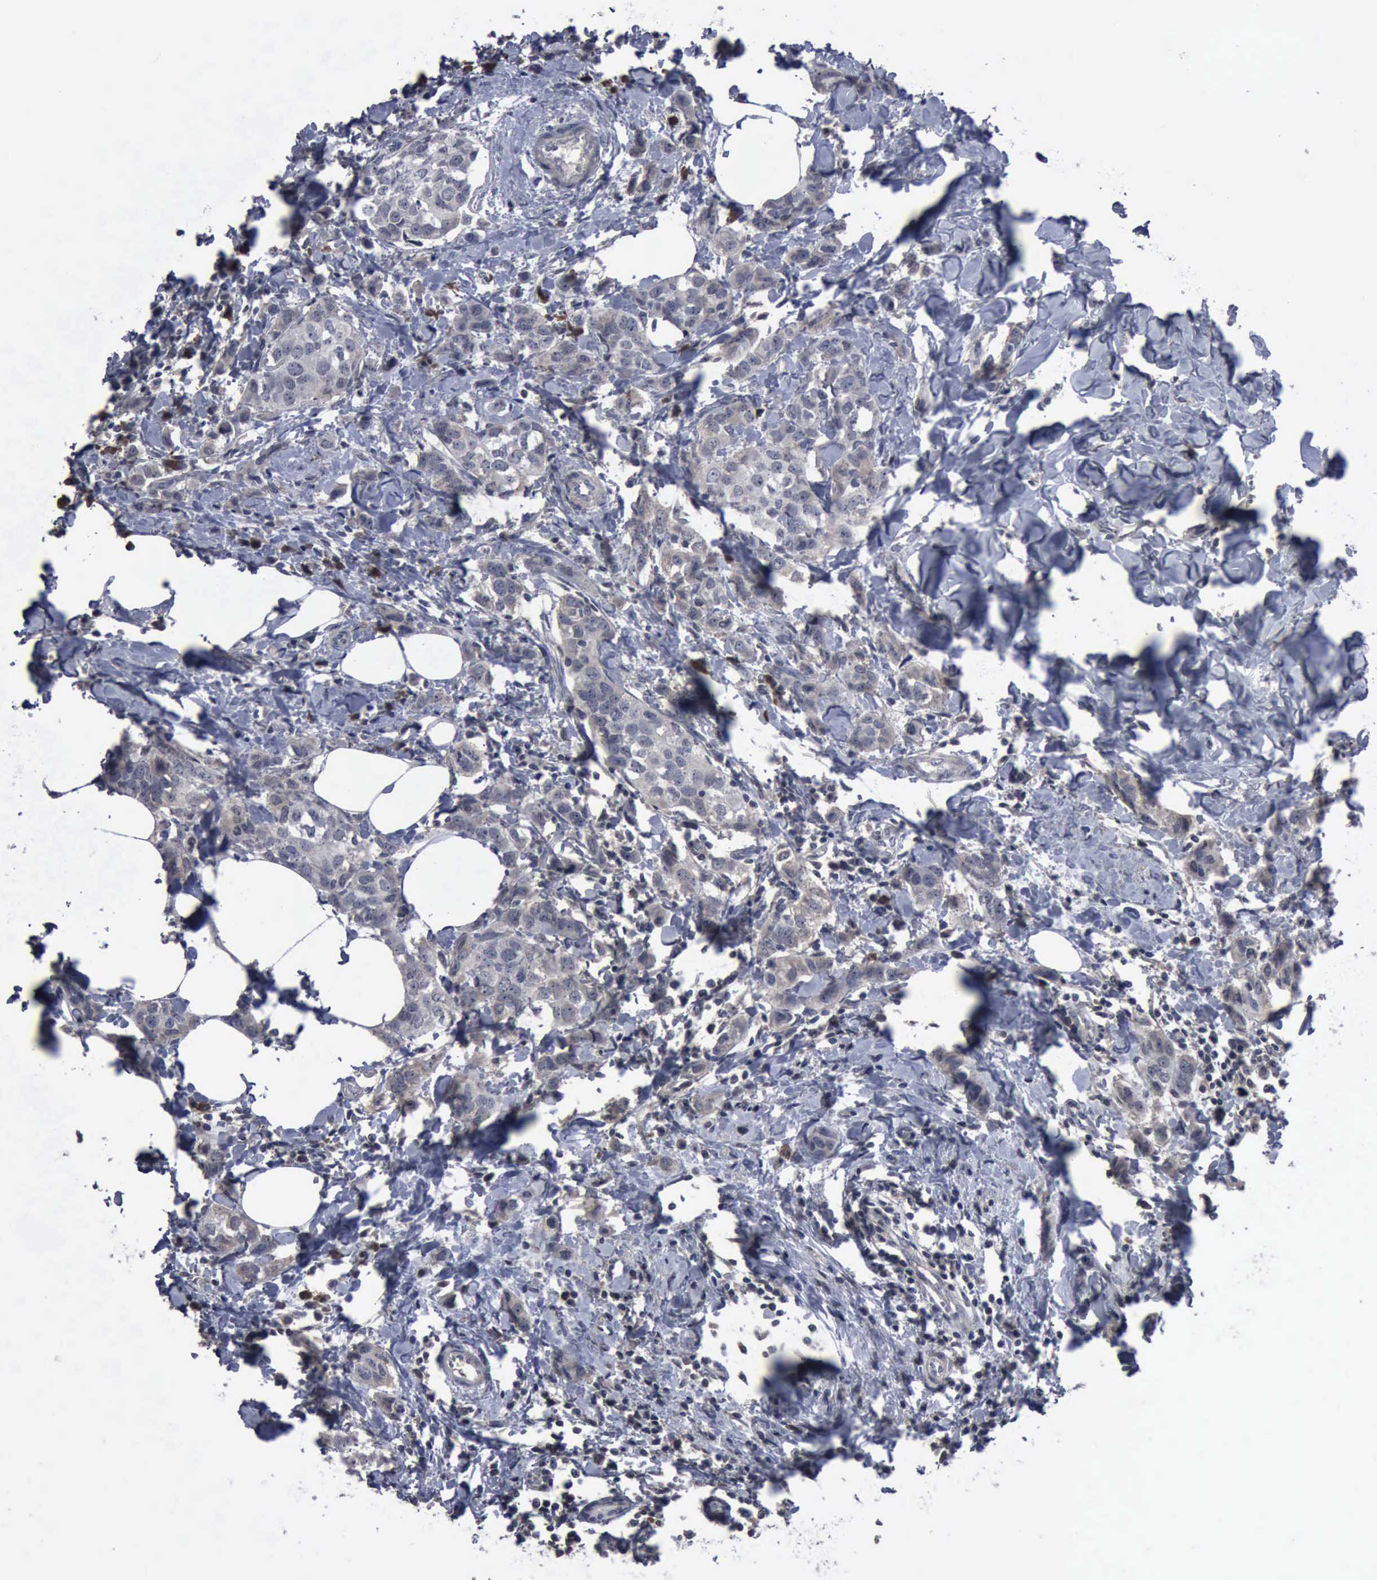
{"staining": {"intensity": "negative", "quantity": "none", "location": "none"}, "tissue": "breast cancer", "cell_type": "Tumor cells", "image_type": "cancer", "snomed": [{"axis": "morphology", "description": "Normal tissue, NOS"}, {"axis": "morphology", "description": "Duct carcinoma"}, {"axis": "topography", "description": "Breast"}], "caption": "Immunohistochemical staining of breast cancer (intraductal carcinoma) displays no significant staining in tumor cells.", "gene": "MYO18B", "patient": {"sex": "female", "age": 50}}